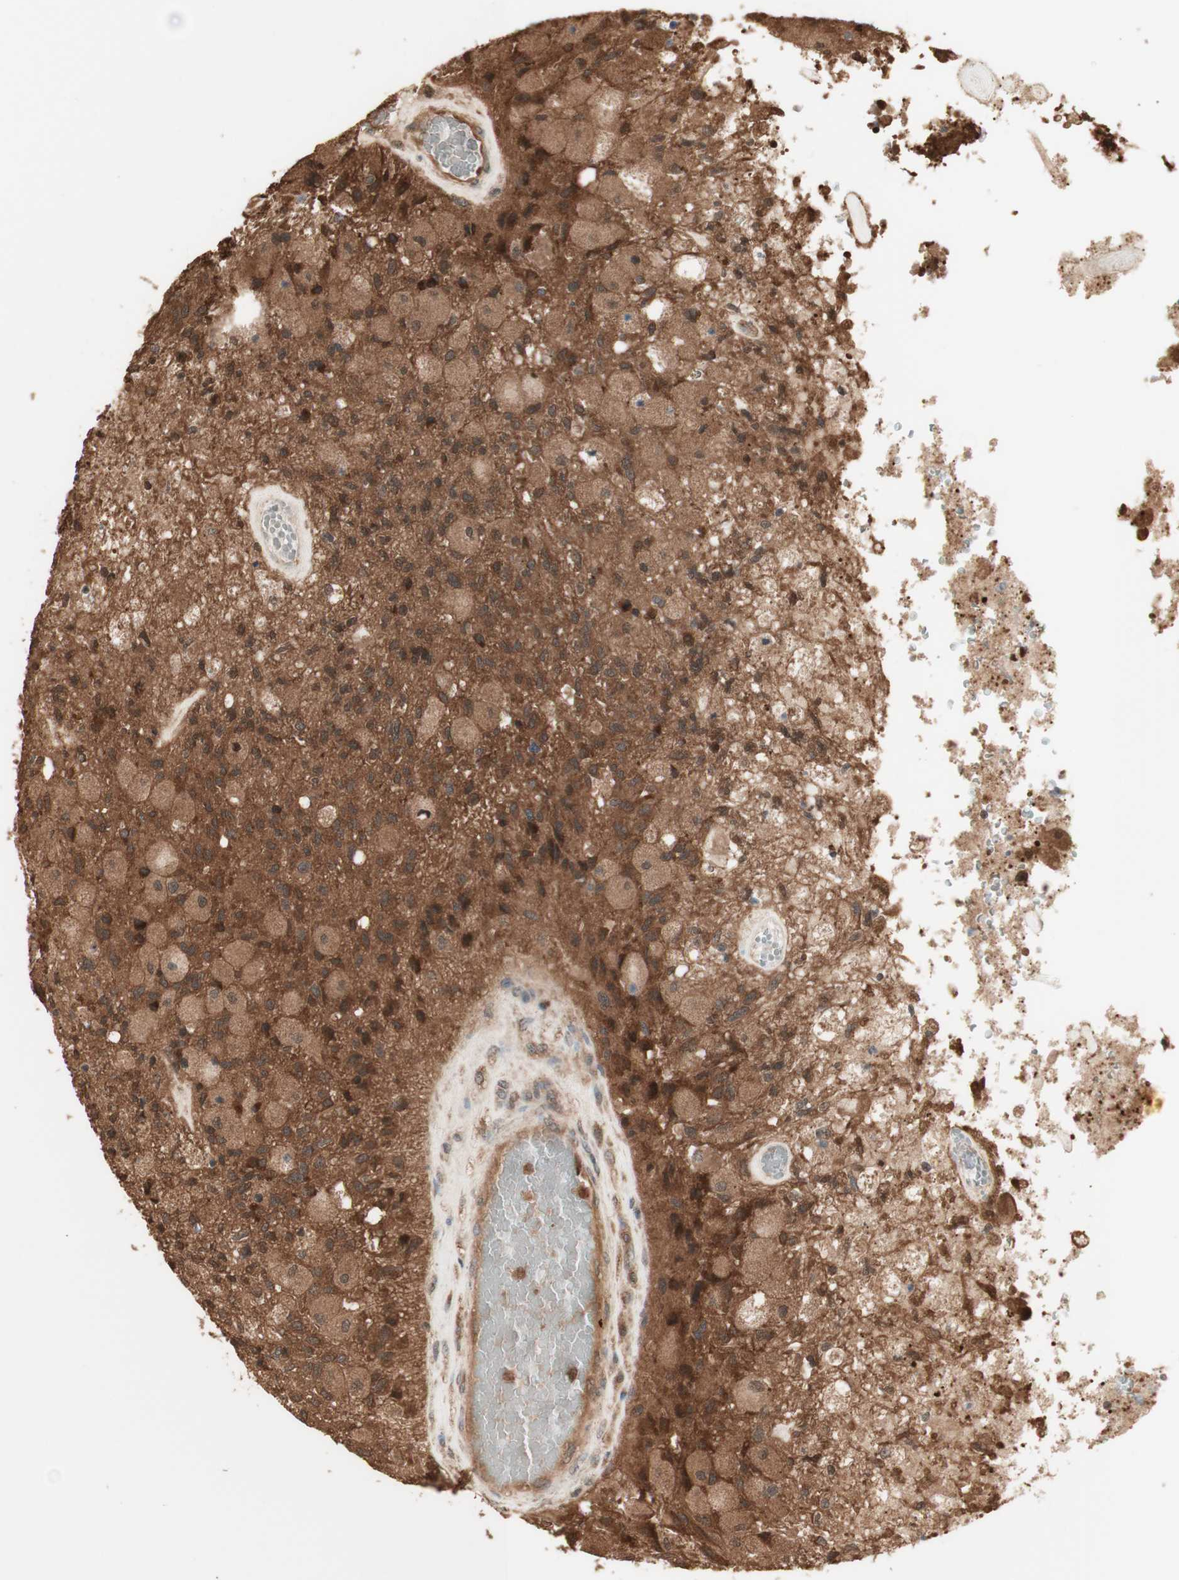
{"staining": {"intensity": "moderate", "quantity": ">75%", "location": "cytoplasmic/membranous,nuclear"}, "tissue": "glioma", "cell_type": "Tumor cells", "image_type": "cancer", "snomed": [{"axis": "morphology", "description": "Normal tissue, NOS"}, {"axis": "morphology", "description": "Glioma, malignant, High grade"}, {"axis": "topography", "description": "Cerebral cortex"}], "caption": "Human glioma stained with a brown dye displays moderate cytoplasmic/membranous and nuclear positive positivity in approximately >75% of tumor cells.", "gene": "YWHAB", "patient": {"sex": "male", "age": 77}}